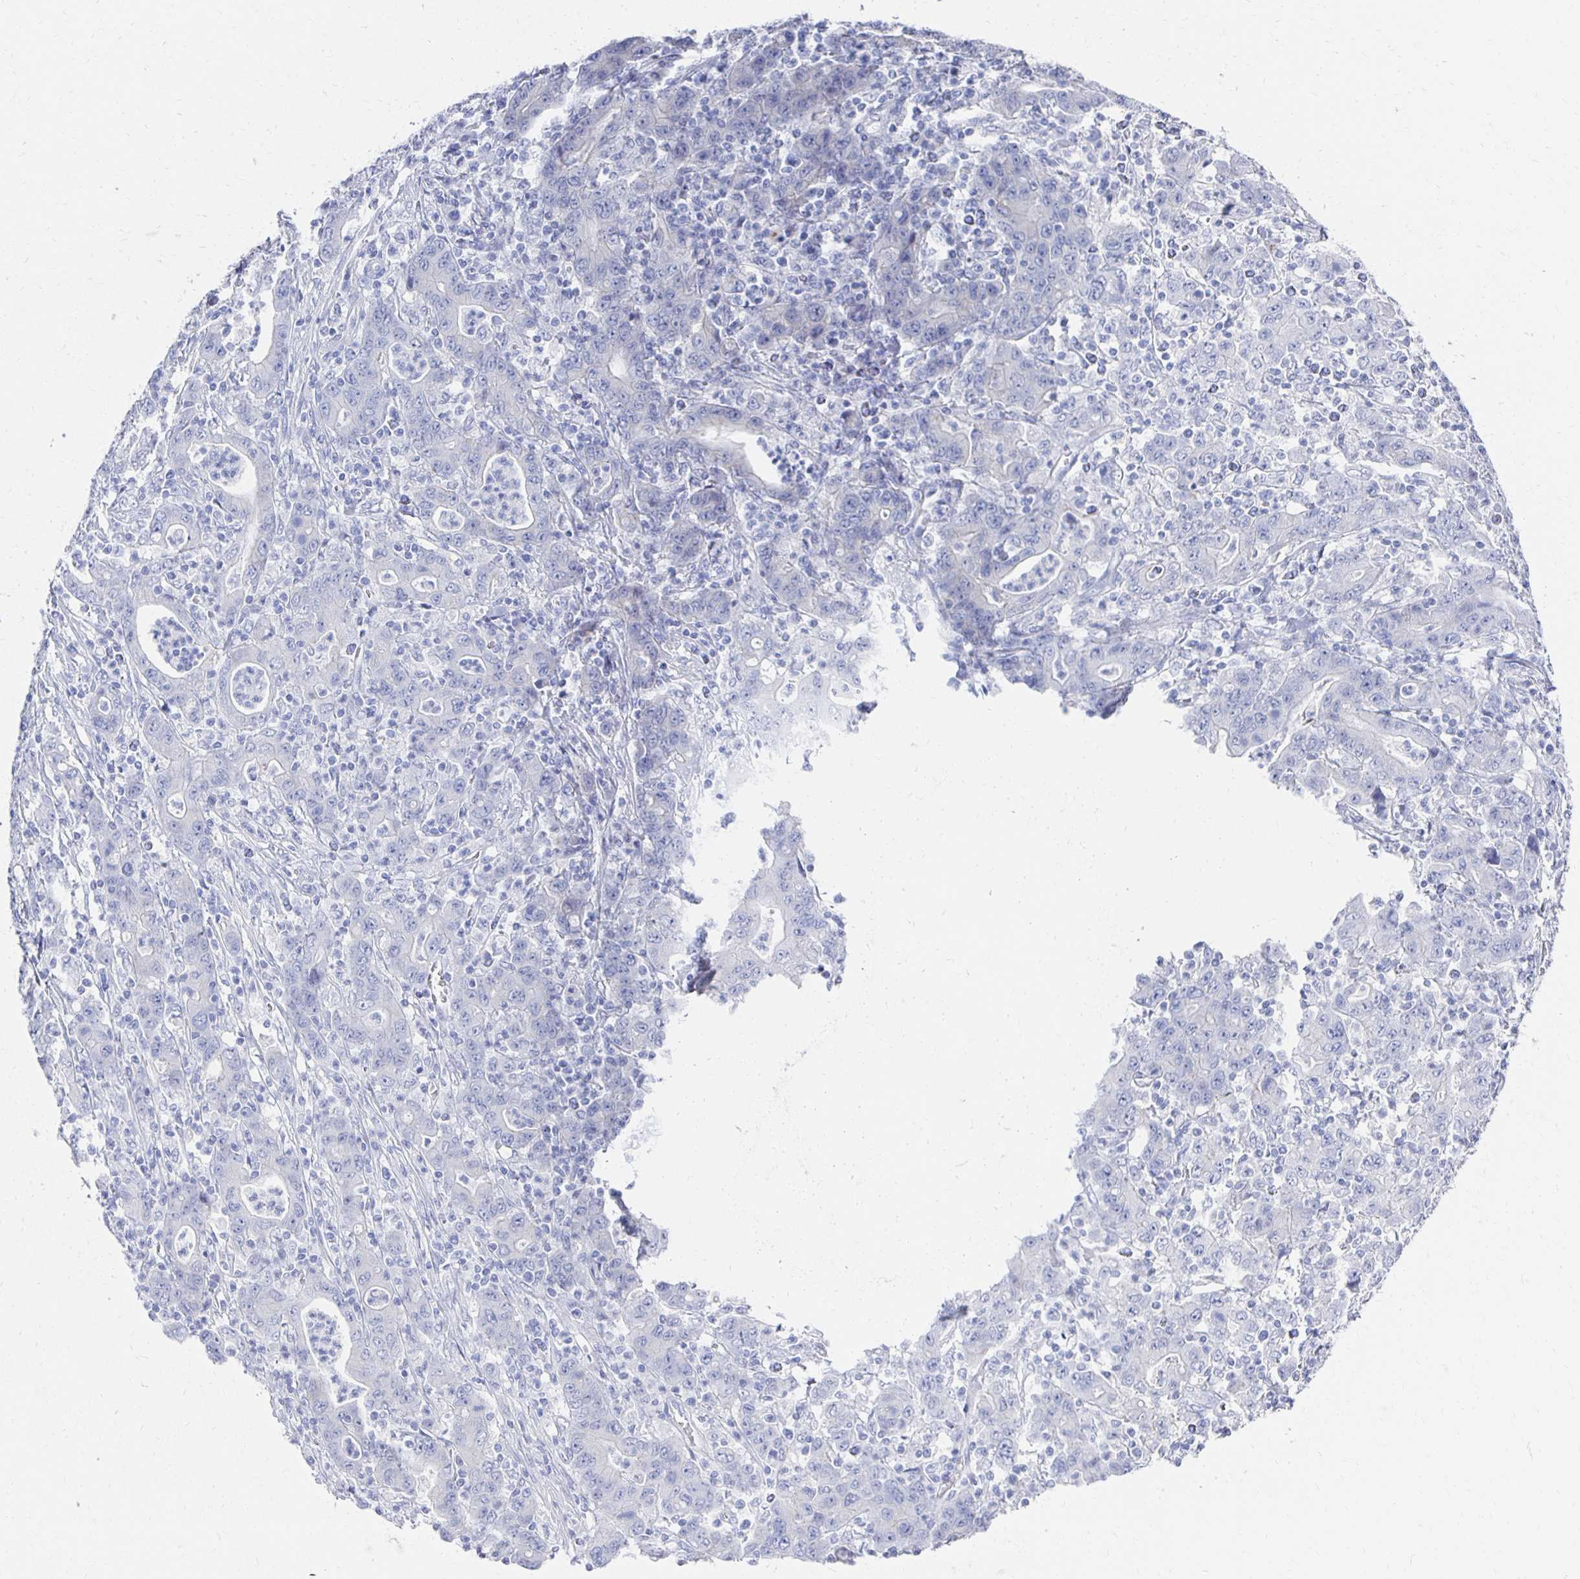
{"staining": {"intensity": "negative", "quantity": "none", "location": "none"}, "tissue": "stomach cancer", "cell_type": "Tumor cells", "image_type": "cancer", "snomed": [{"axis": "morphology", "description": "Adenocarcinoma, NOS"}, {"axis": "topography", "description": "Stomach, upper"}], "caption": "A high-resolution image shows immunohistochemistry staining of stomach cancer (adenocarcinoma), which reveals no significant expression in tumor cells.", "gene": "PRDM7", "patient": {"sex": "male", "age": 69}}